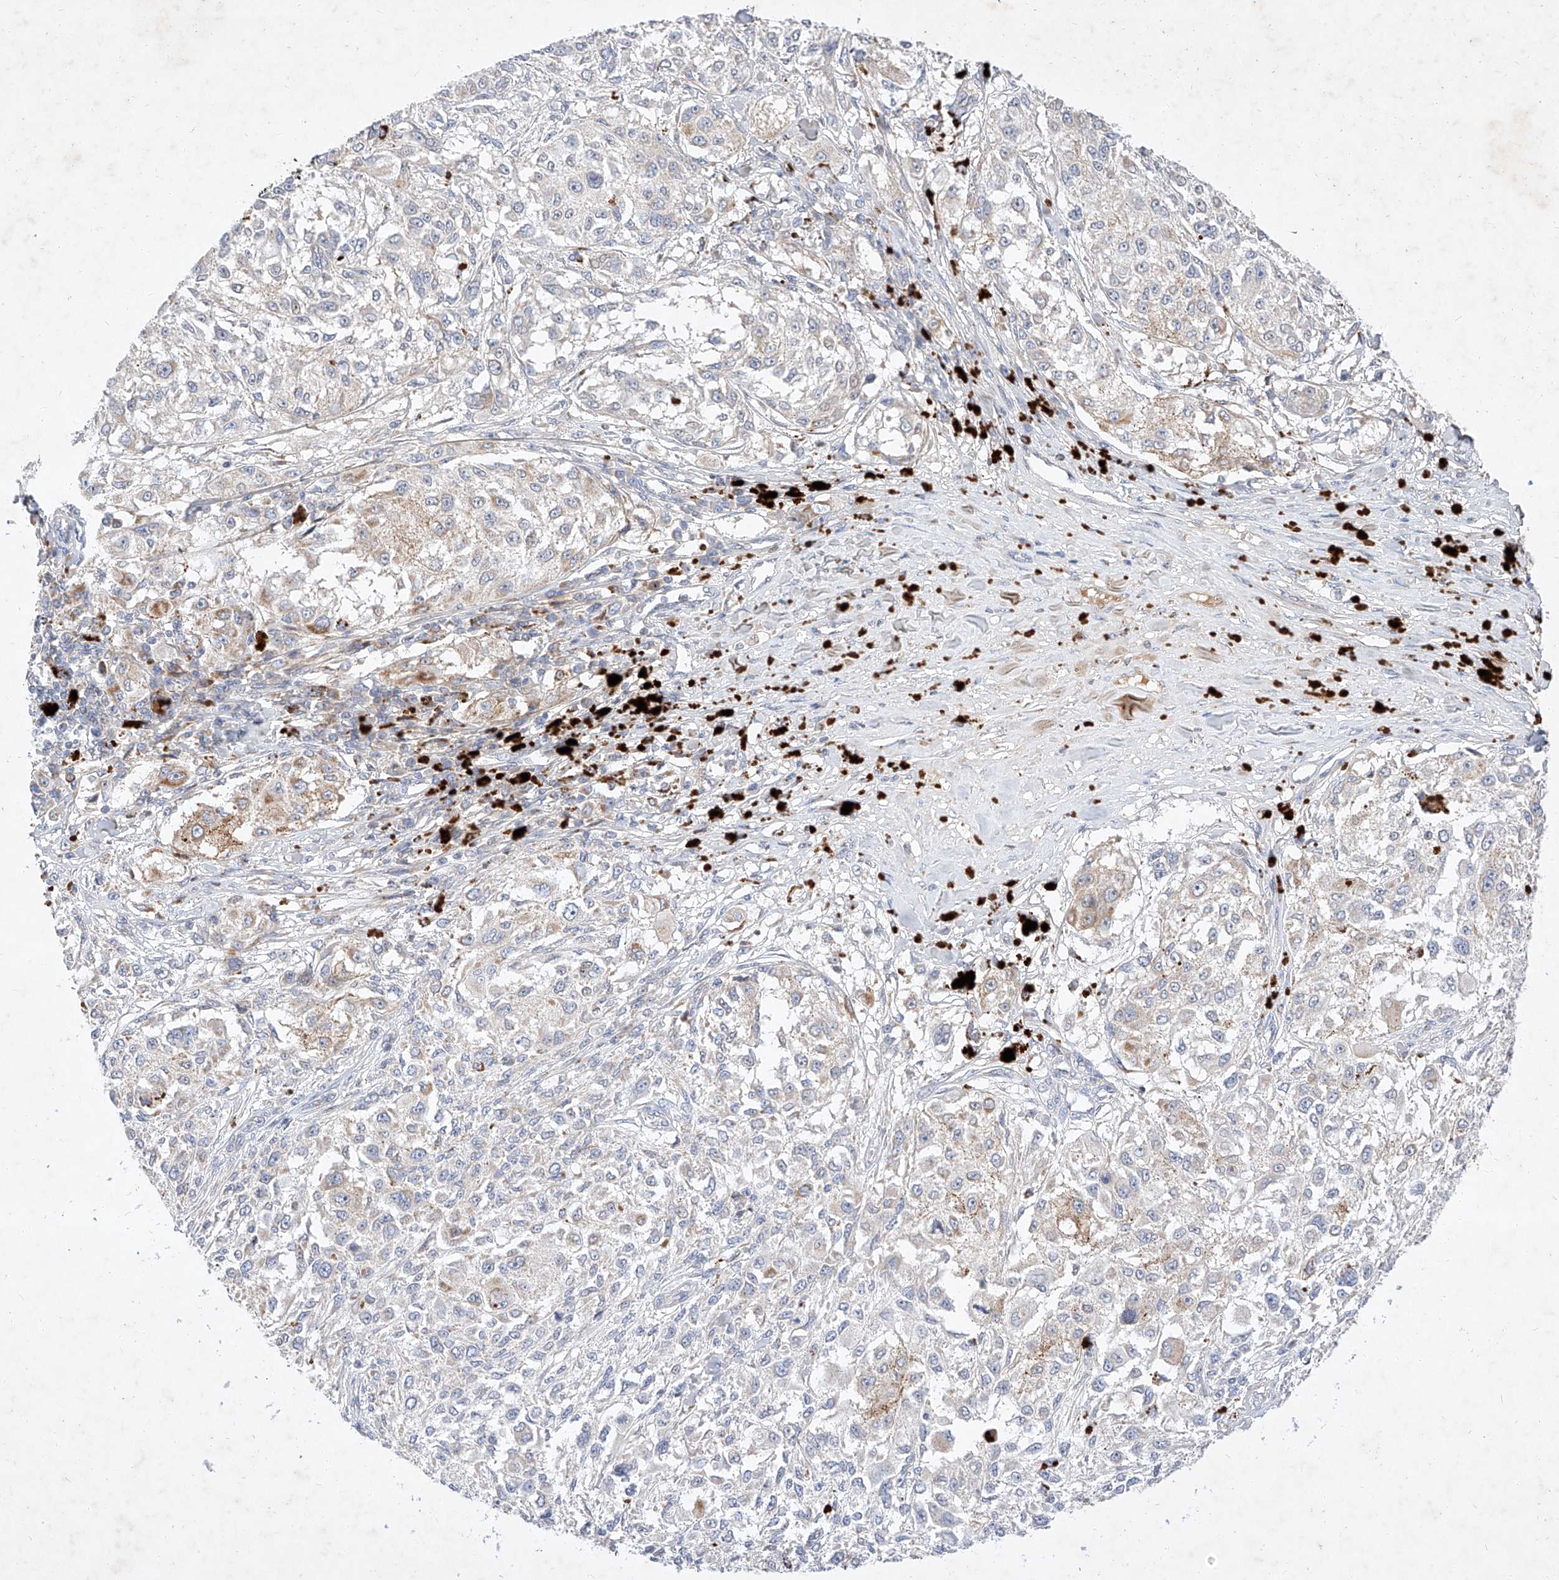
{"staining": {"intensity": "negative", "quantity": "none", "location": "none"}, "tissue": "melanoma", "cell_type": "Tumor cells", "image_type": "cancer", "snomed": [{"axis": "morphology", "description": "Necrosis, NOS"}, {"axis": "morphology", "description": "Malignant melanoma, NOS"}, {"axis": "topography", "description": "Skin"}], "caption": "Immunohistochemistry (IHC) photomicrograph of human melanoma stained for a protein (brown), which displays no positivity in tumor cells. Nuclei are stained in blue.", "gene": "OSGEPL1", "patient": {"sex": "female", "age": 87}}